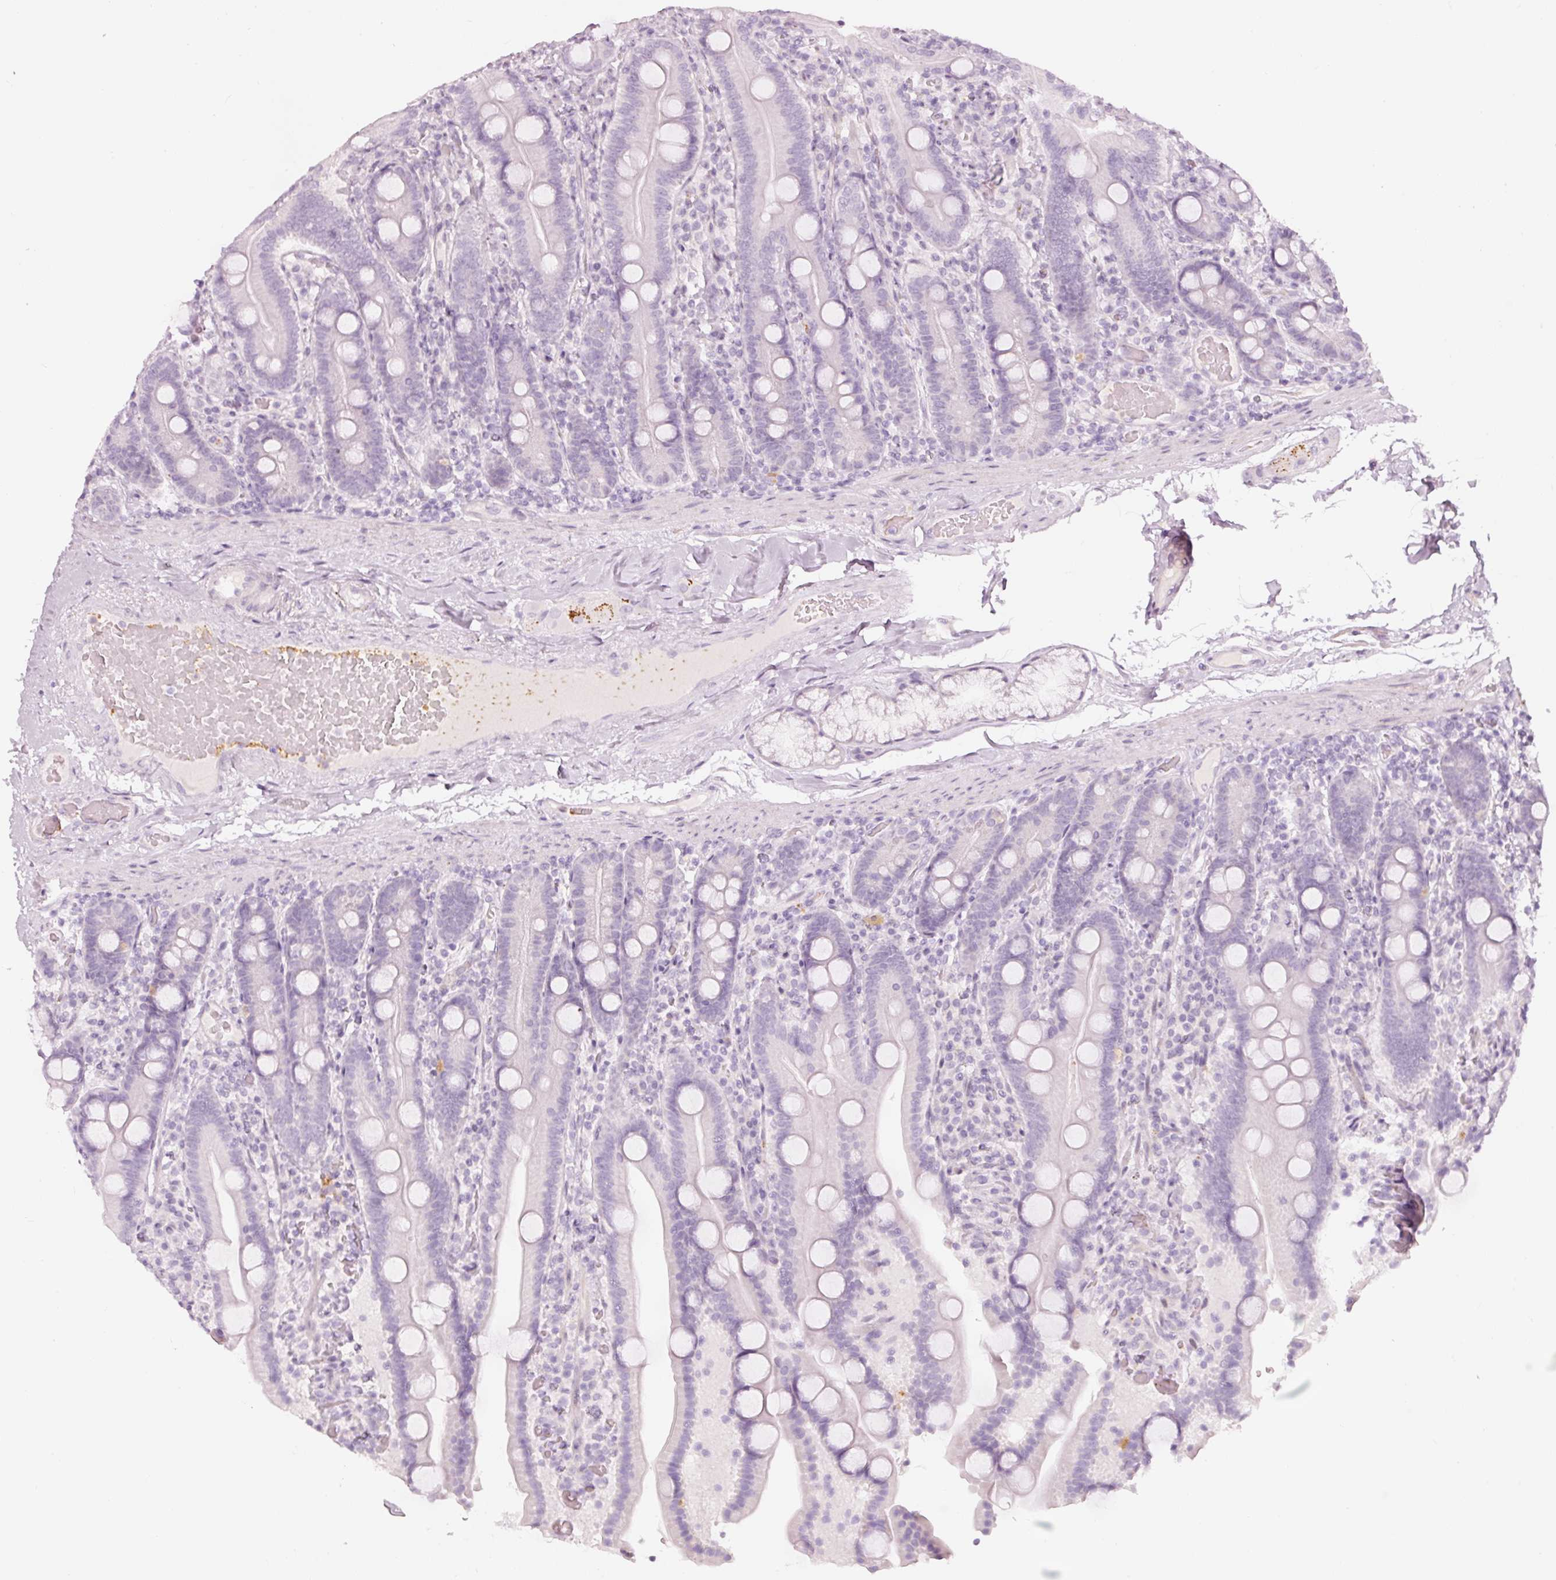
{"staining": {"intensity": "negative", "quantity": "none", "location": "none"}, "tissue": "duodenum", "cell_type": "Glandular cells", "image_type": "normal", "snomed": [{"axis": "morphology", "description": "Normal tissue, NOS"}, {"axis": "topography", "description": "Duodenum"}], "caption": "This is an immunohistochemistry (IHC) photomicrograph of unremarkable duodenum. There is no positivity in glandular cells.", "gene": "LECT2", "patient": {"sex": "male", "age": 55}}